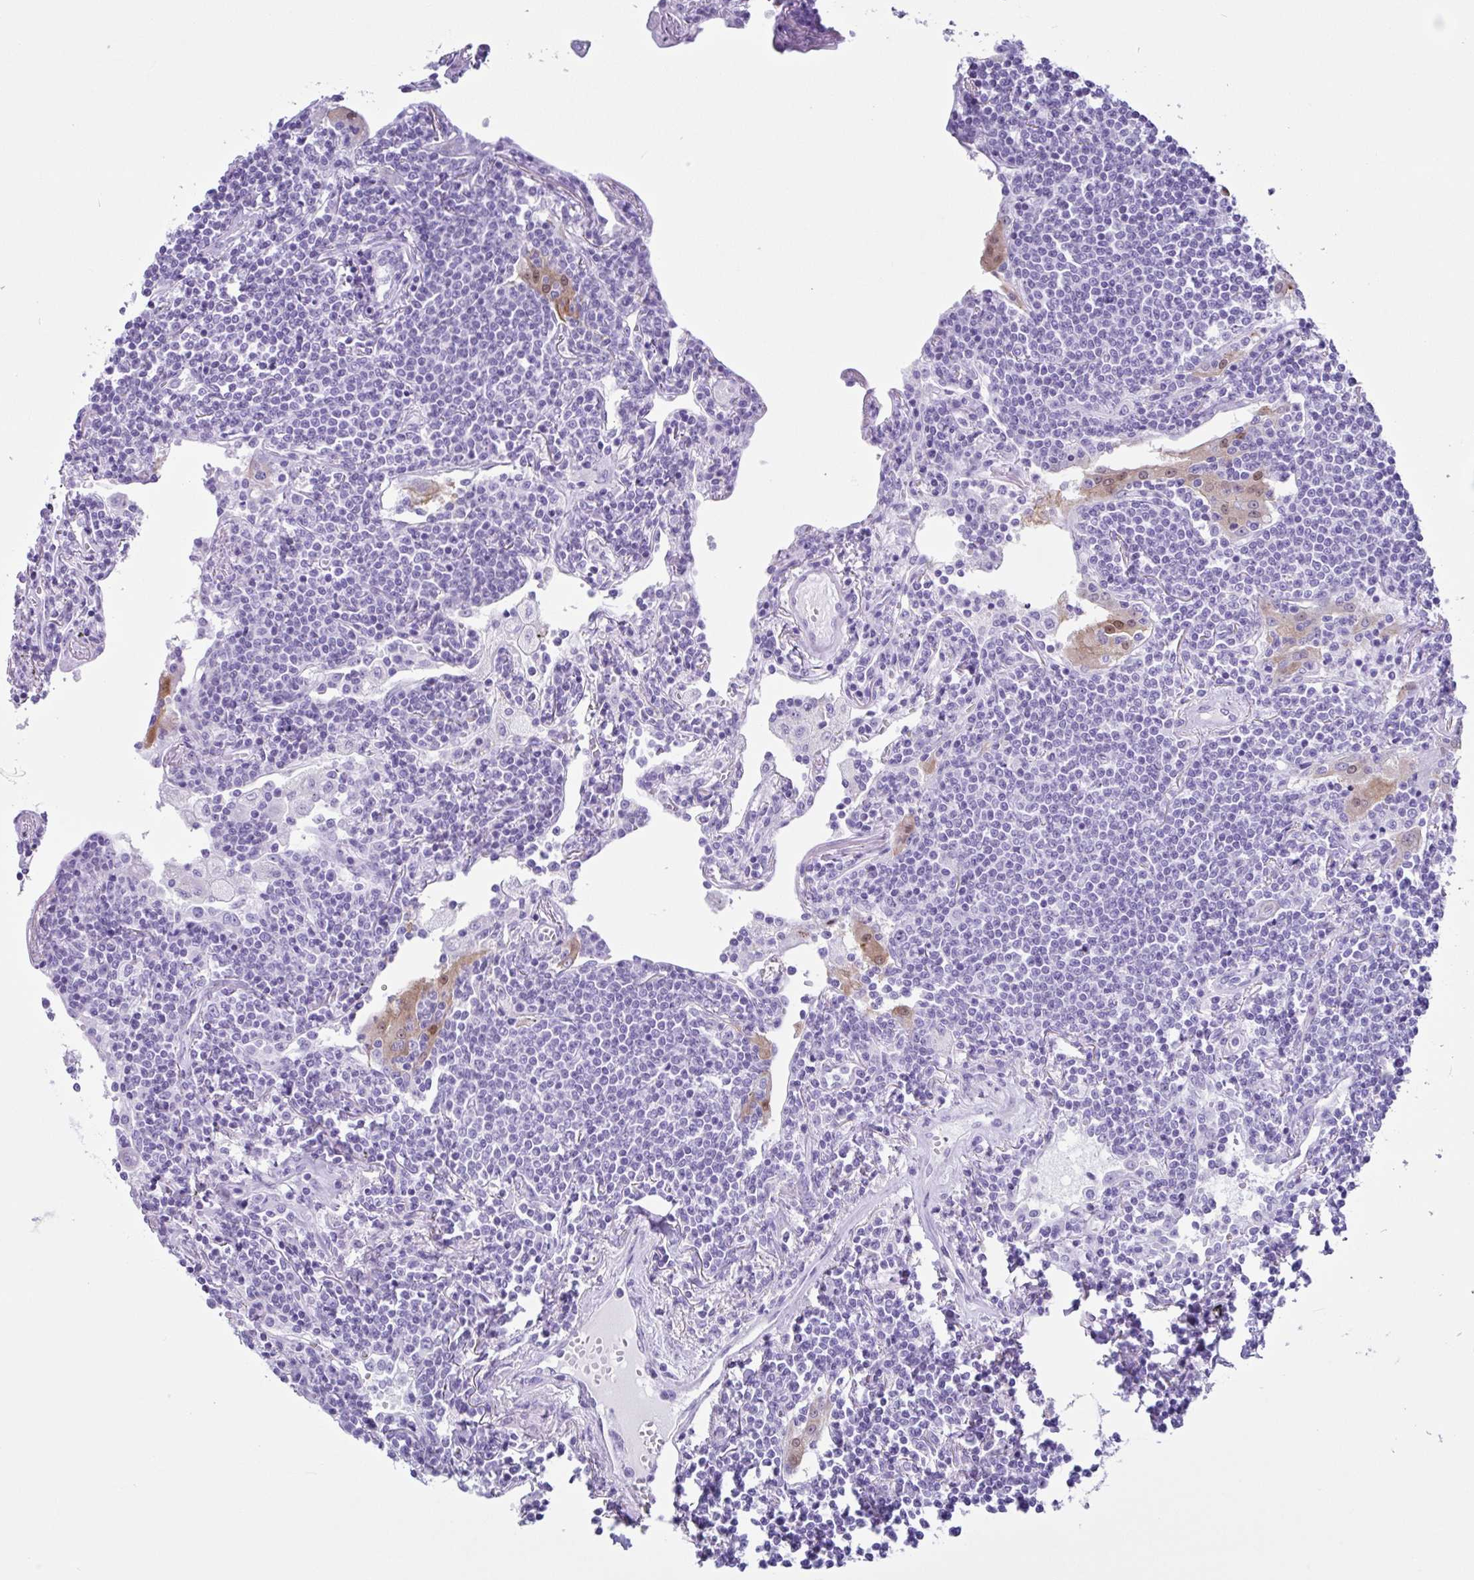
{"staining": {"intensity": "negative", "quantity": "none", "location": "none"}, "tissue": "lymphoma", "cell_type": "Tumor cells", "image_type": "cancer", "snomed": [{"axis": "morphology", "description": "Malignant lymphoma, non-Hodgkin's type, Low grade"}, {"axis": "topography", "description": "Lung"}], "caption": "There is no significant staining in tumor cells of low-grade malignant lymphoma, non-Hodgkin's type. The staining was performed using DAB (3,3'-diaminobenzidine) to visualize the protein expression in brown, while the nuclei were stained in blue with hematoxylin (Magnification: 20x).", "gene": "LGALS4", "patient": {"sex": "female", "age": 71}}